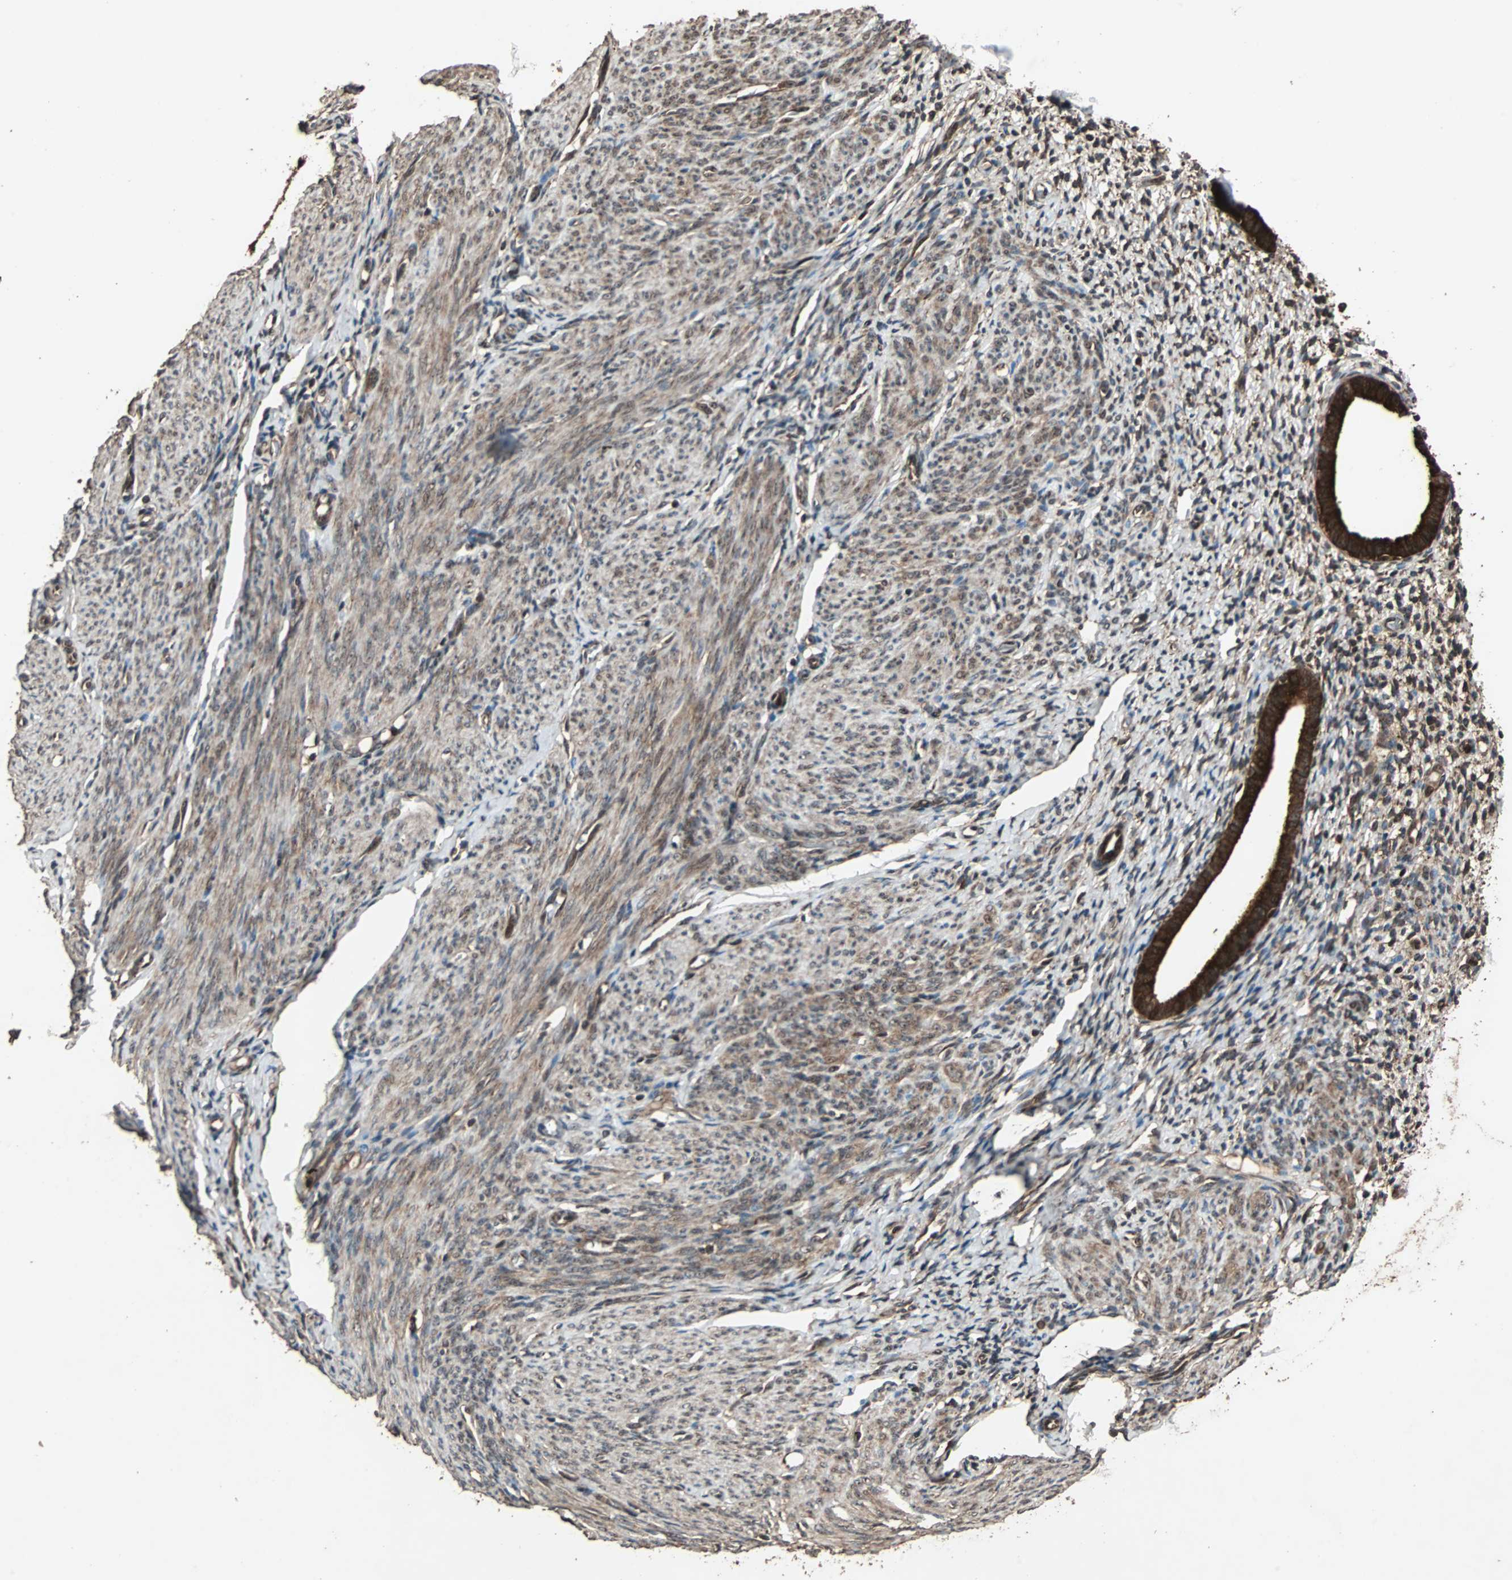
{"staining": {"intensity": "strong", "quantity": "25%-75%", "location": "cytoplasmic/membranous"}, "tissue": "endometrium", "cell_type": "Cells in endometrial stroma", "image_type": "normal", "snomed": [{"axis": "morphology", "description": "Normal tissue, NOS"}, {"axis": "topography", "description": "Endometrium"}], "caption": "Endometrium stained for a protein (brown) shows strong cytoplasmic/membranous positive staining in approximately 25%-75% of cells in endometrial stroma.", "gene": "LAMTOR5", "patient": {"sex": "female", "age": 61}}